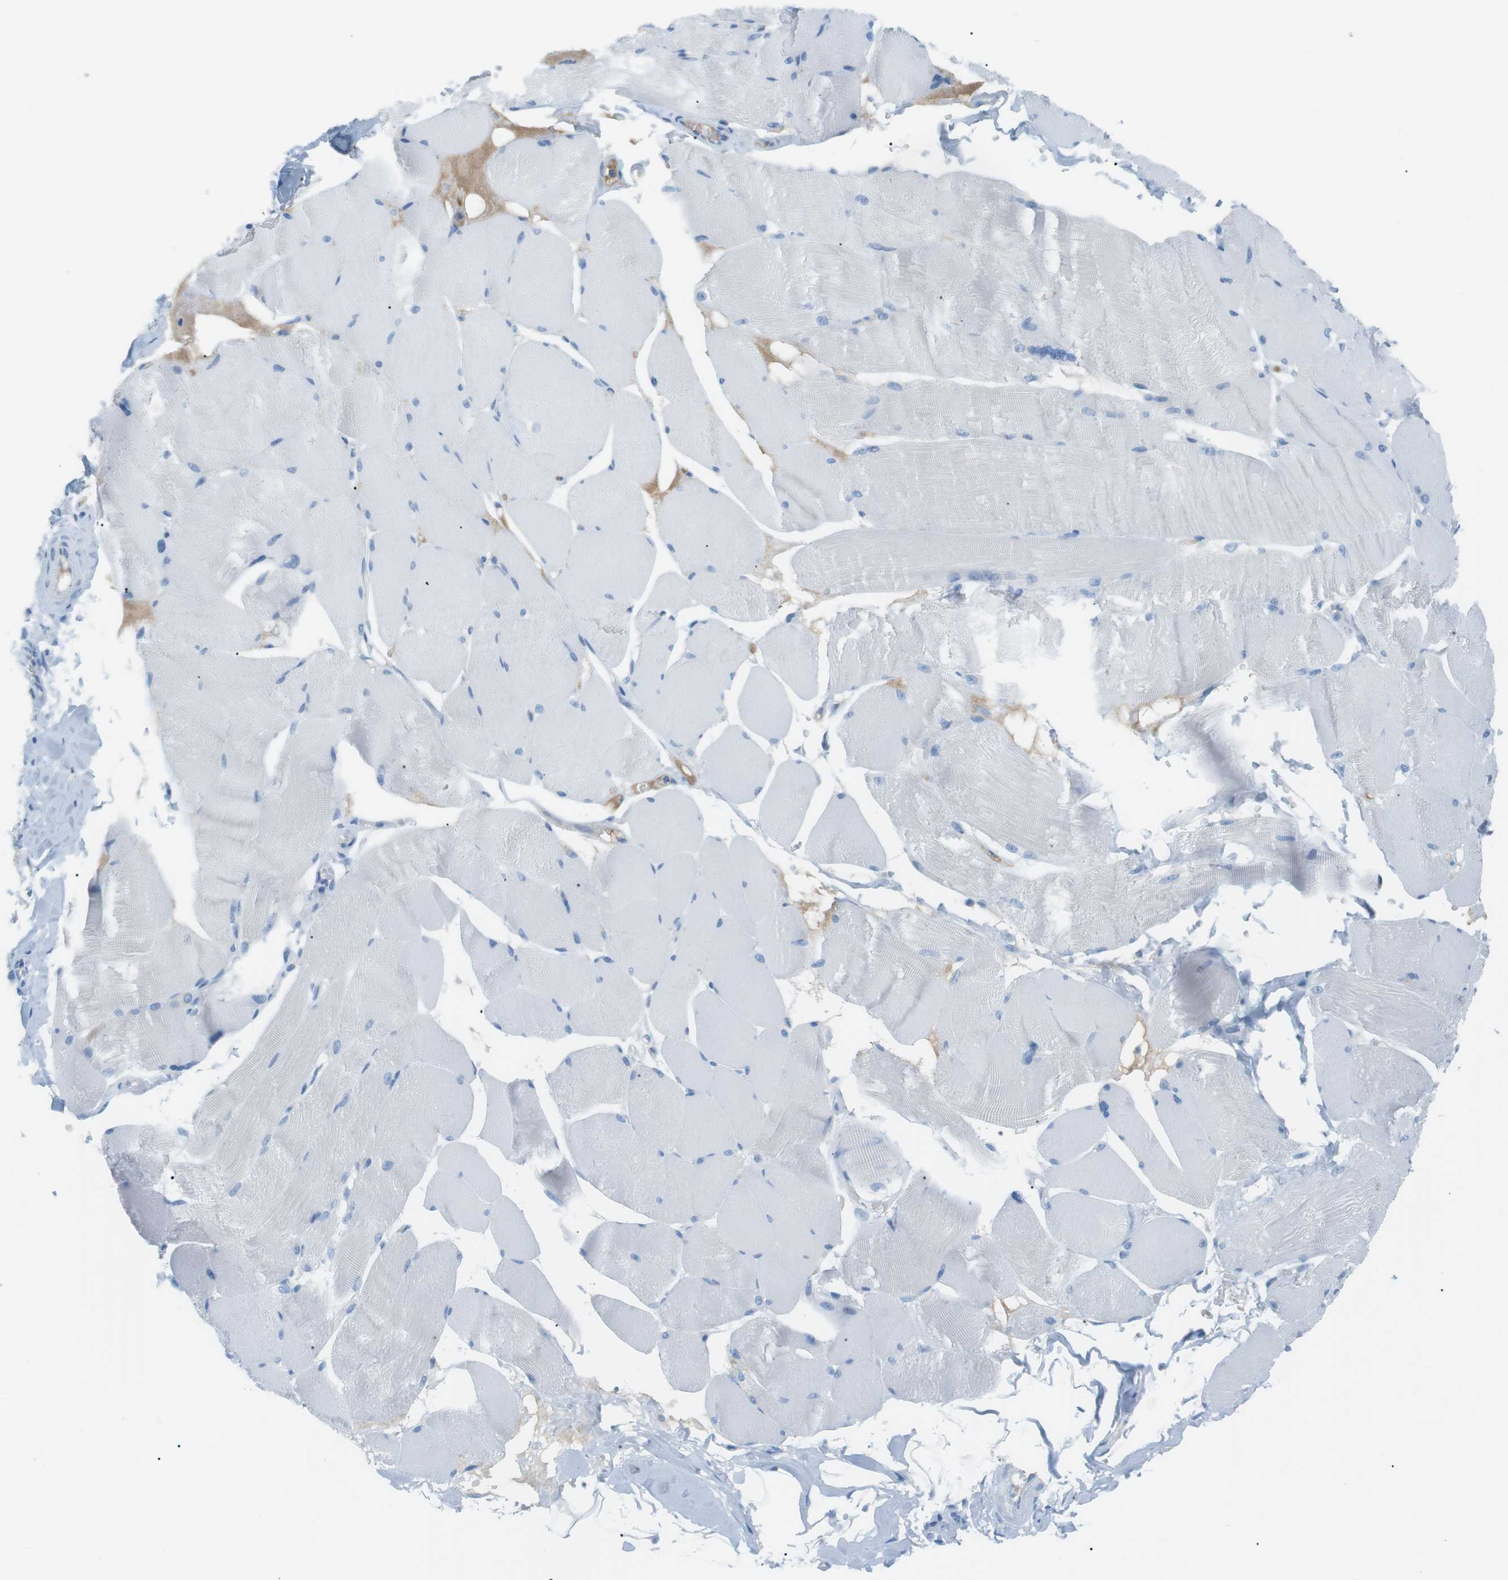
{"staining": {"intensity": "negative", "quantity": "none", "location": "none"}, "tissue": "skeletal muscle", "cell_type": "Myocytes", "image_type": "normal", "snomed": [{"axis": "morphology", "description": "Normal tissue, NOS"}, {"axis": "topography", "description": "Skin"}, {"axis": "topography", "description": "Skeletal muscle"}], "caption": "IHC histopathology image of normal human skeletal muscle stained for a protein (brown), which displays no expression in myocytes. (Brightfield microscopy of DAB IHC at high magnification).", "gene": "AZGP1", "patient": {"sex": "male", "age": 83}}